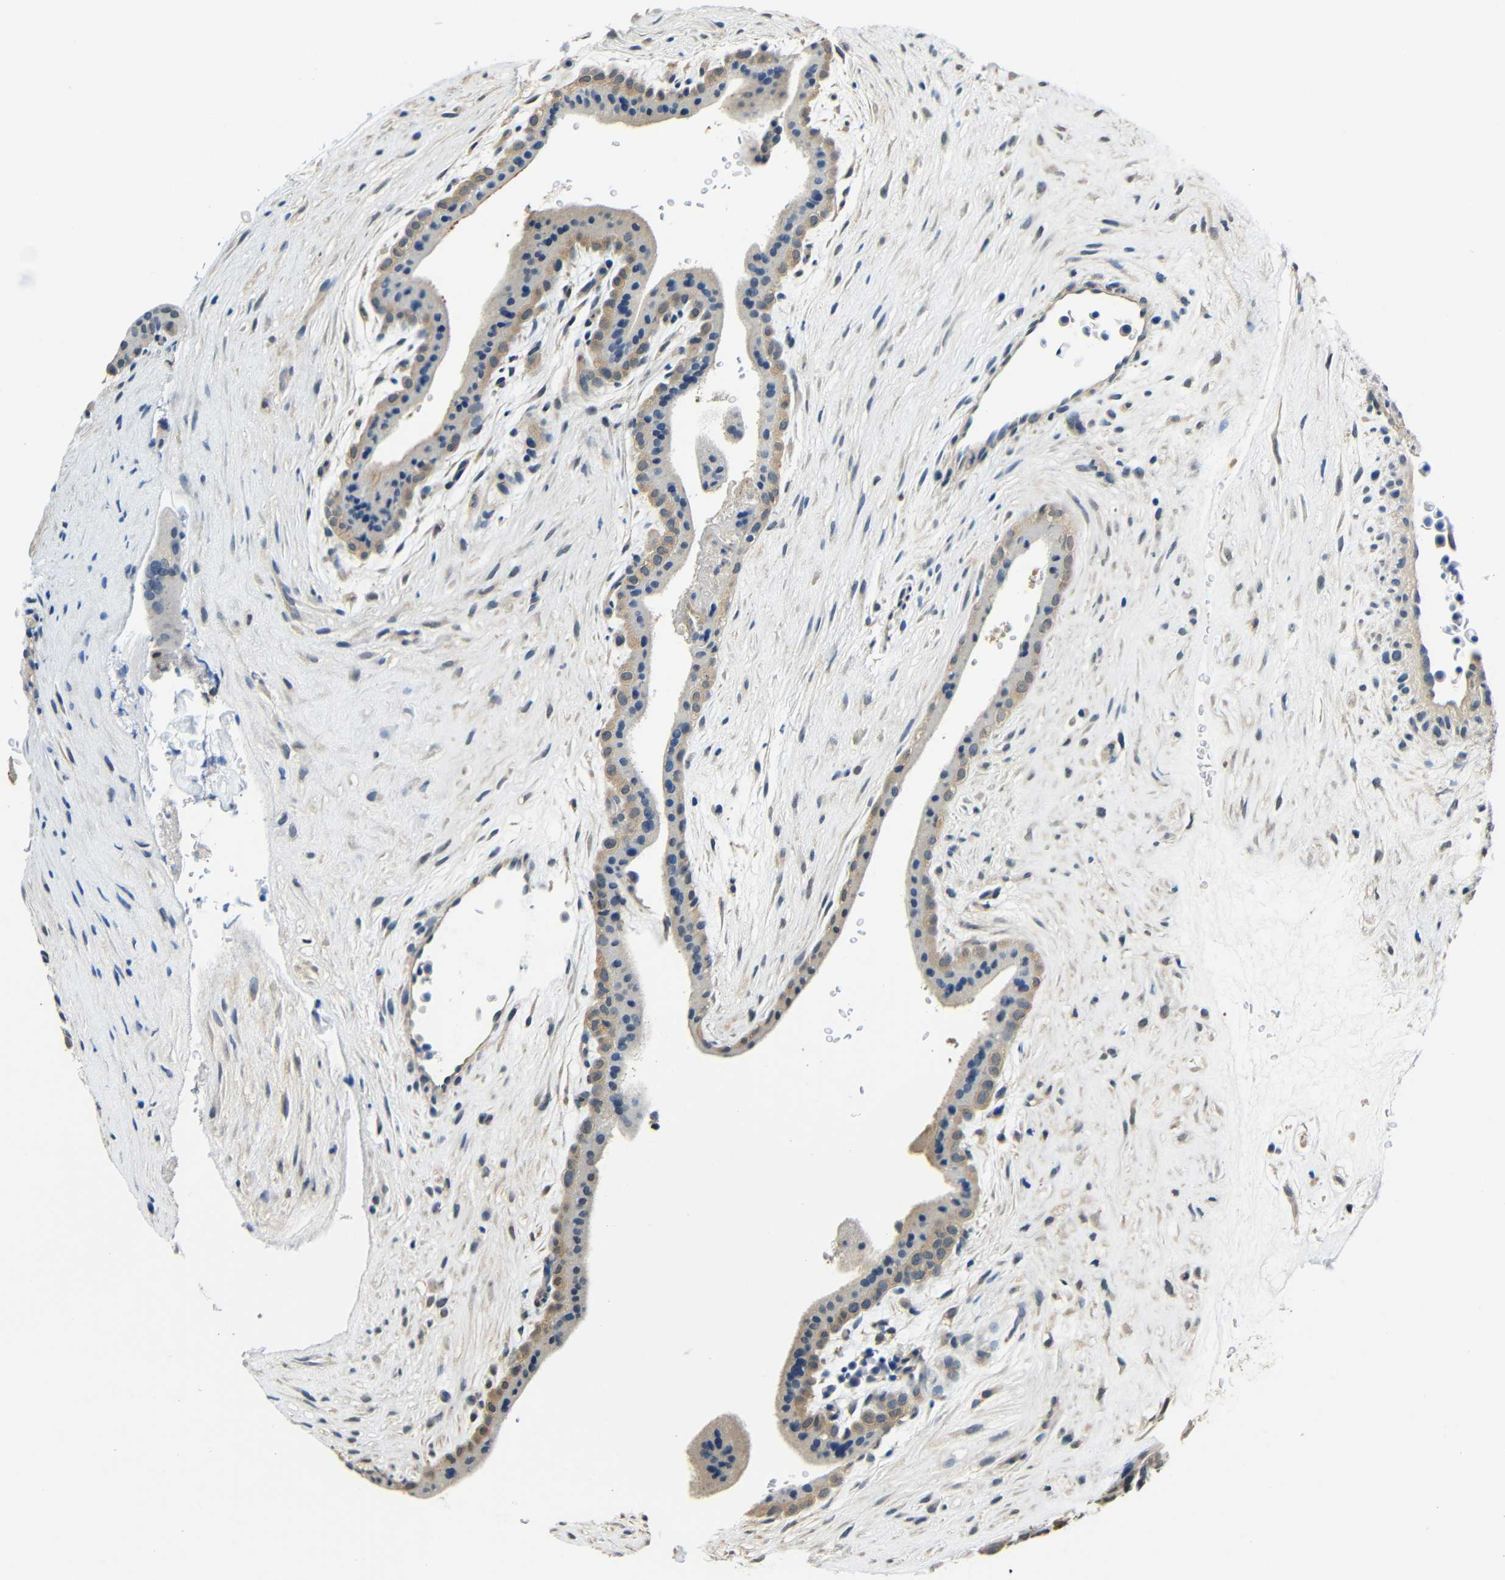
{"staining": {"intensity": "negative", "quantity": "none", "location": "none"}, "tissue": "placenta", "cell_type": "Decidual cells", "image_type": "normal", "snomed": [{"axis": "morphology", "description": "Normal tissue, NOS"}, {"axis": "topography", "description": "Placenta"}], "caption": "The photomicrograph reveals no significant expression in decidual cells of placenta. (DAB IHC visualized using brightfield microscopy, high magnification).", "gene": "ADAP1", "patient": {"sex": "female", "age": 35}}